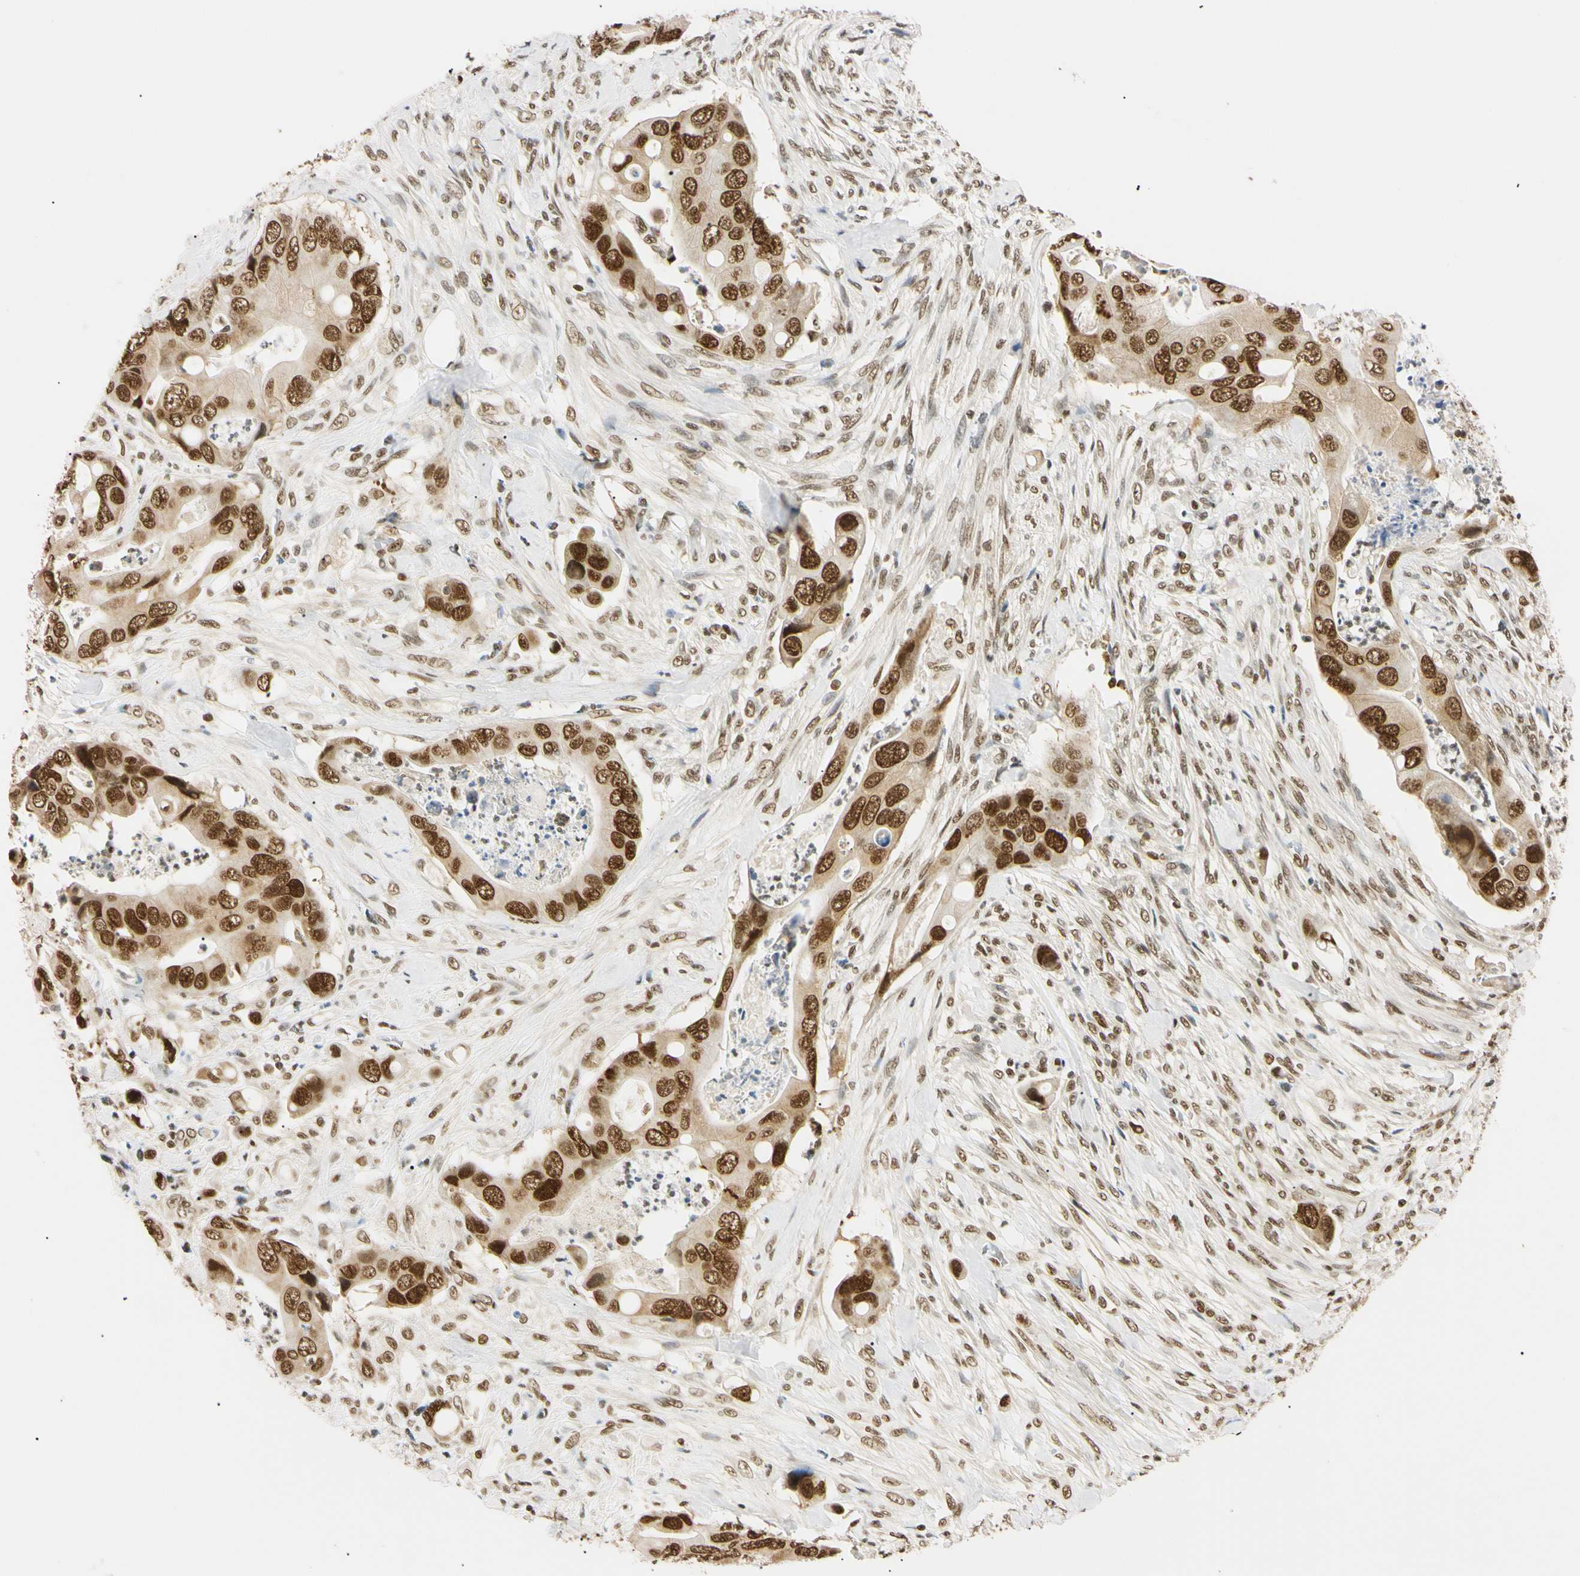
{"staining": {"intensity": "strong", "quantity": ">75%", "location": "nuclear"}, "tissue": "colorectal cancer", "cell_type": "Tumor cells", "image_type": "cancer", "snomed": [{"axis": "morphology", "description": "Adenocarcinoma, NOS"}, {"axis": "topography", "description": "Rectum"}], "caption": "A high amount of strong nuclear staining is identified in about >75% of tumor cells in colorectal cancer tissue.", "gene": "SMARCA5", "patient": {"sex": "female", "age": 57}}